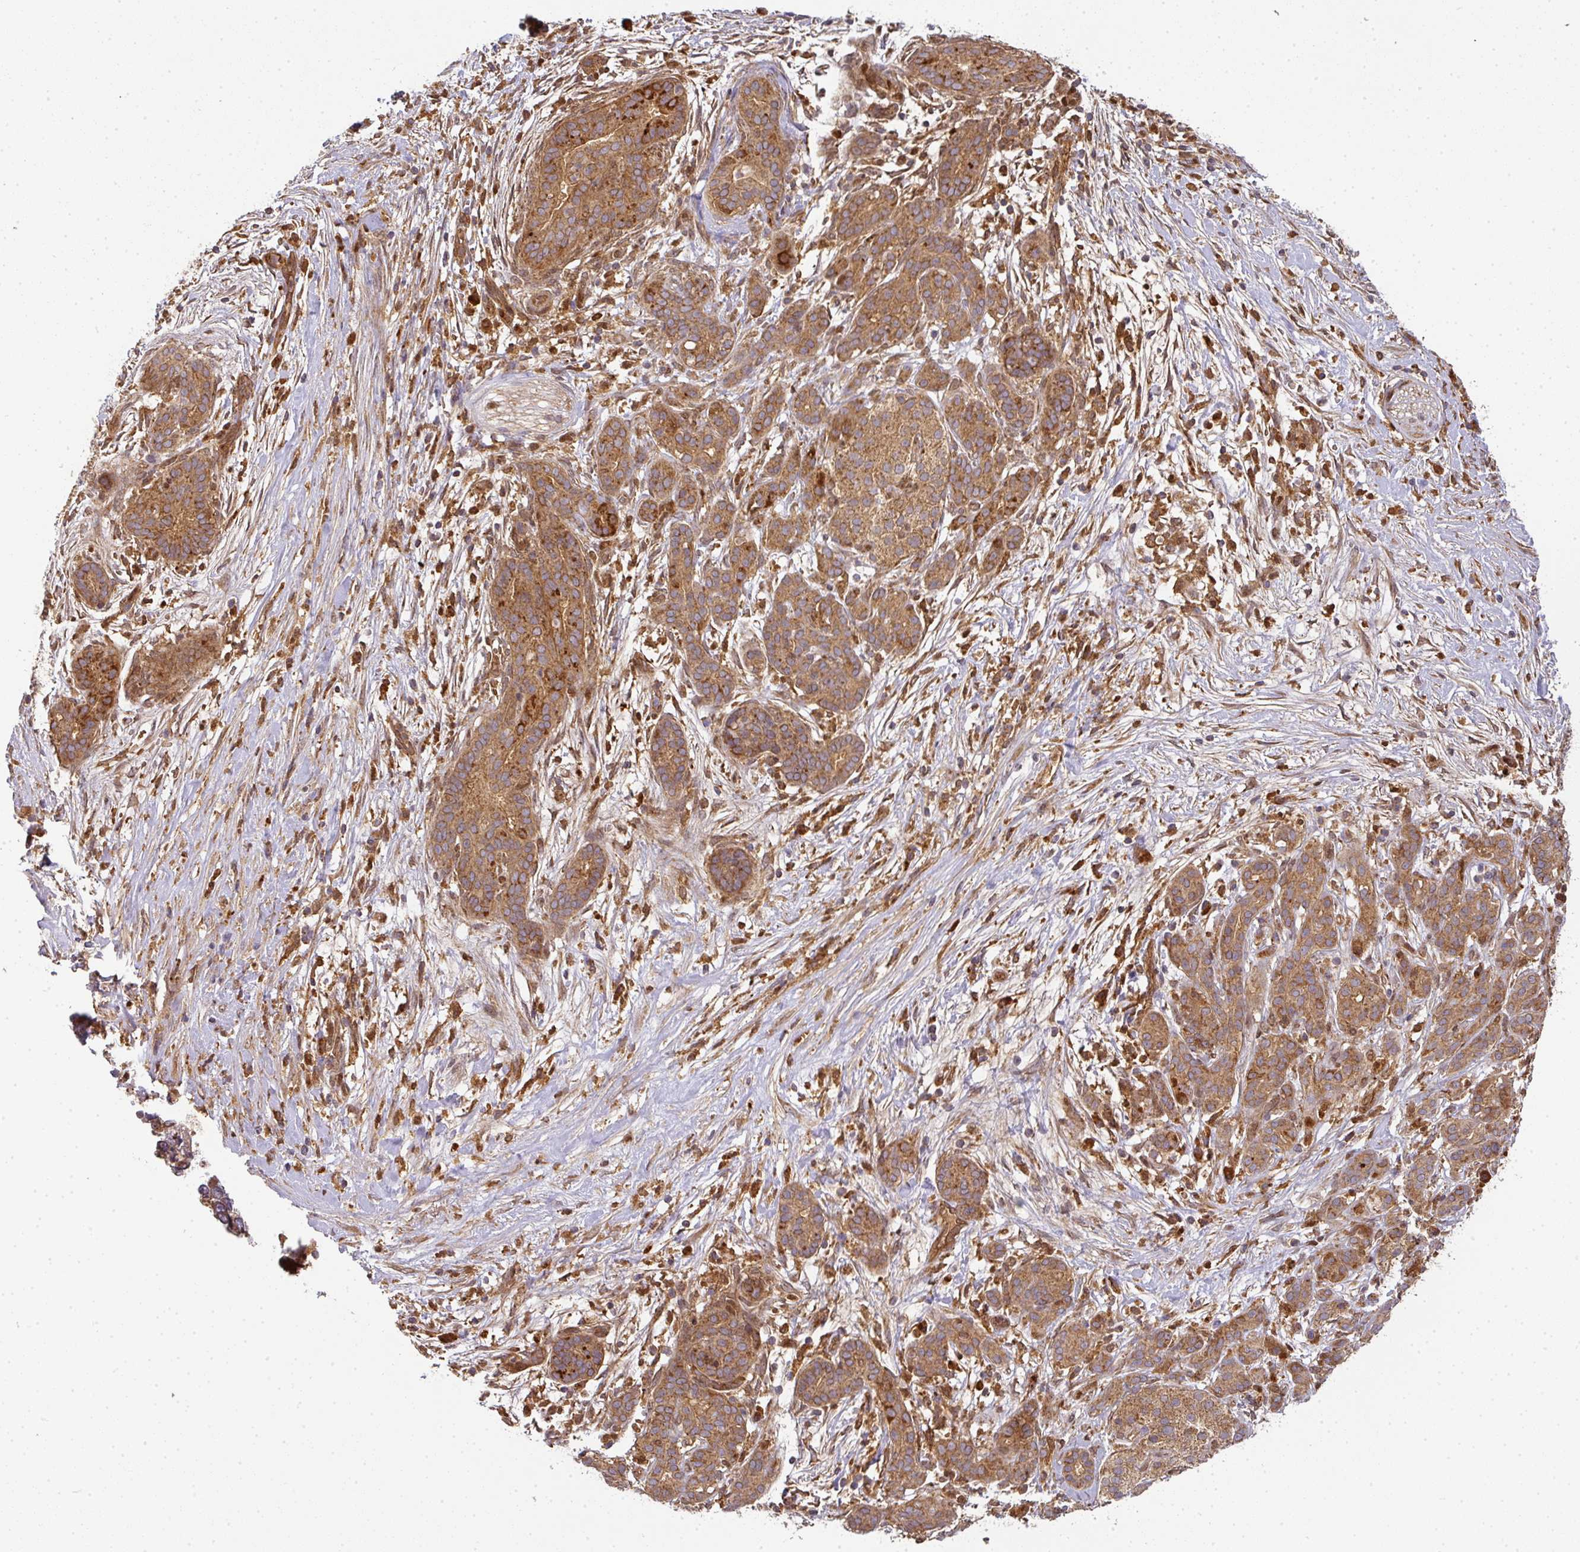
{"staining": {"intensity": "moderate", "quantity": ">75%", "location": "cytoplasmic/membranous"}, "tissue": "pancreatic cancer", "cell_type": "Tumor cells", "image_type": "cancer", "snomed": [{"axis": "morphology", "description": "Adenocarcinoma, NOS"}, {"axis": "topography", "description": "Pancreas"}], "caption": "This is a photomicrograph of IHC staining of pancreatic cancer, which shows moderate positivity in the cytoplasmic/membranous of tumor cells.", "gene": "MALSU1", "patient": {"sex": "male", "age": 44}}